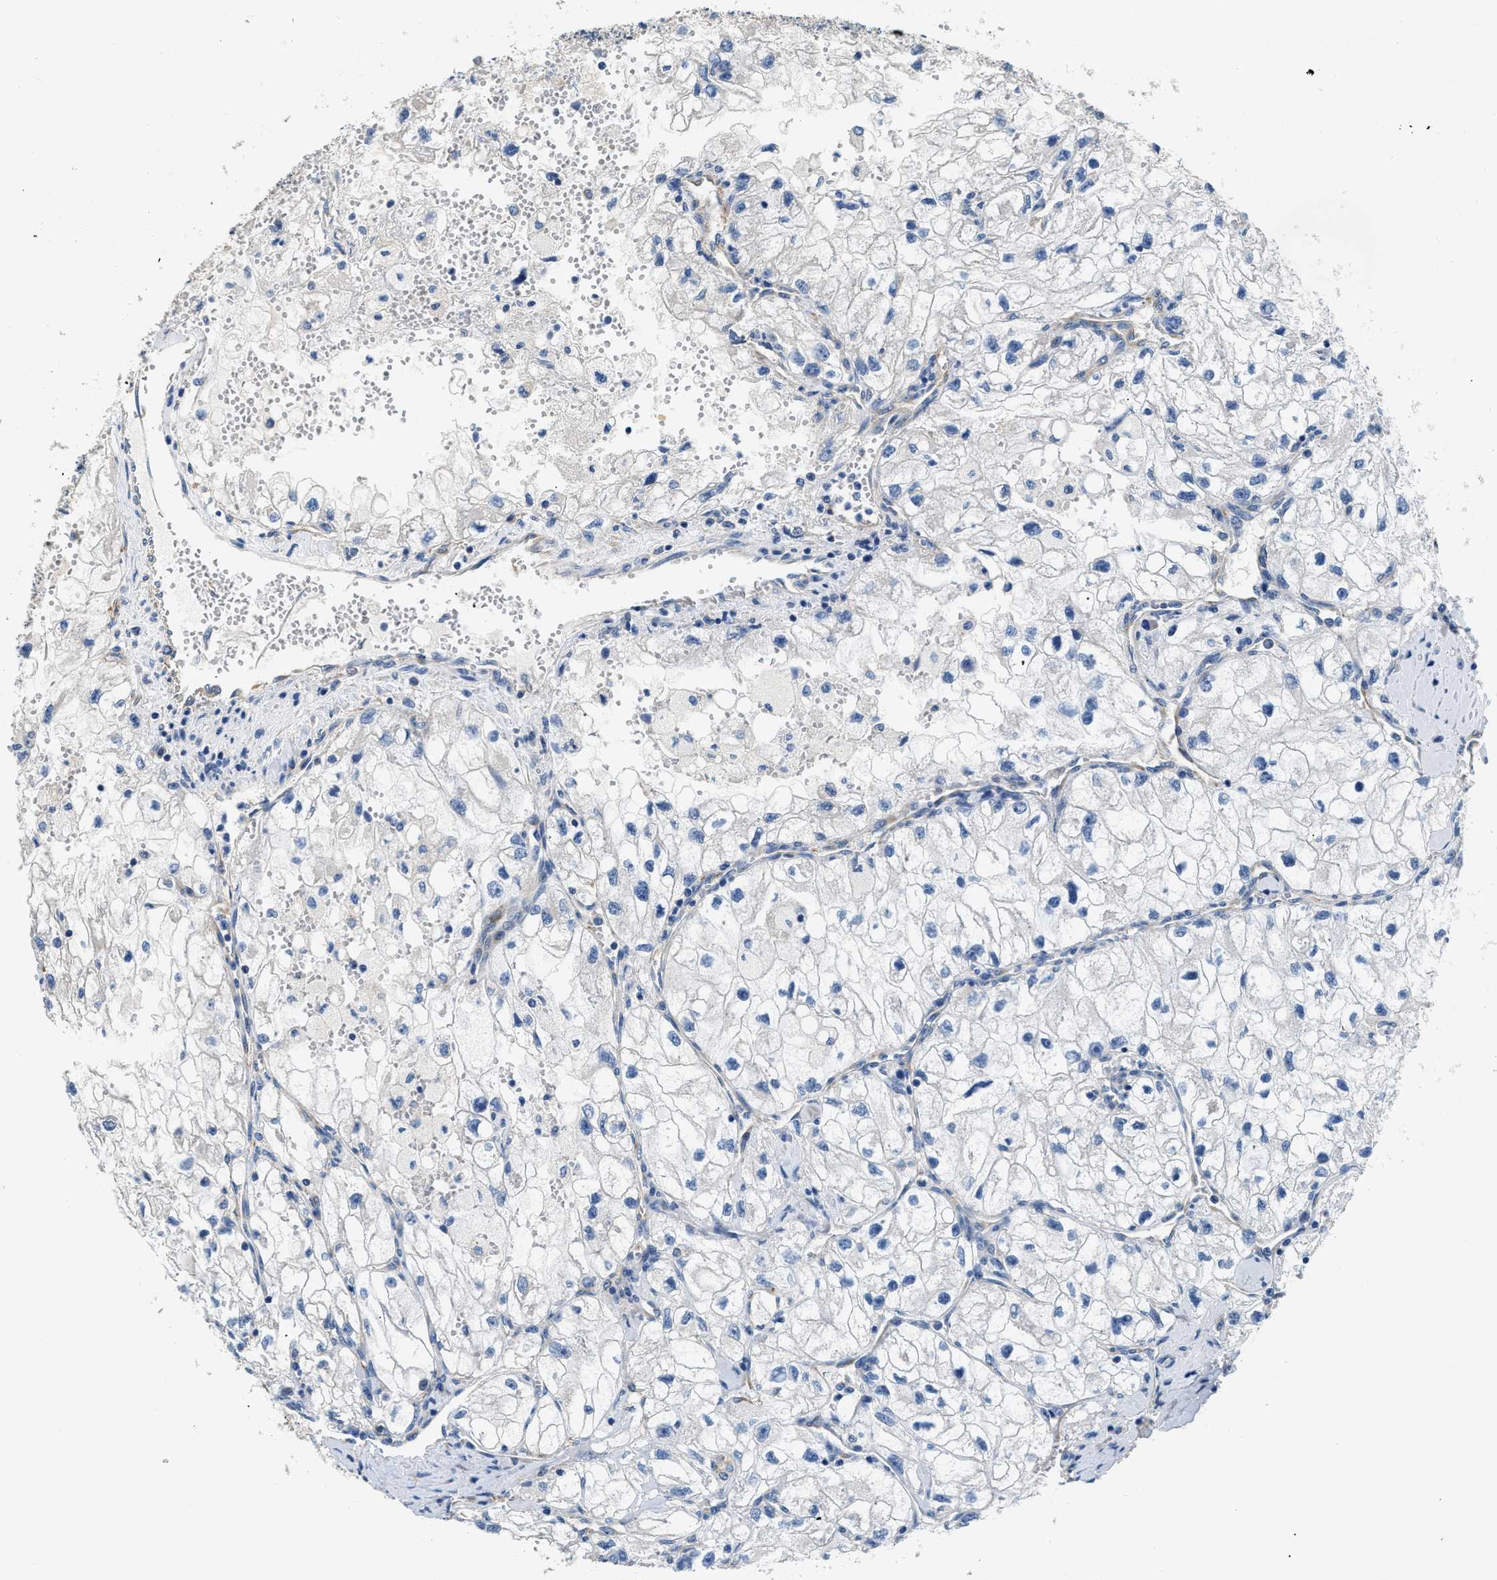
{"staining": {"intensity": "negative", "quantity": "none", "location": "none"}, "tissue": "renal cancer", "cell_type": "Tumor cells", "image_type": "cancer", "snomed": [{"axis": "morphology", "description": "Adenocarcinoma, NOS"}, {"axis": "topography", "description": "Kidney"}], "caption": "An immunohistochemistry photomicrograph of adenocarcinoma (renal) is shown. There is no staining in tumor cells of adenocarcinoma (renal). The staining is performed using DAB (3,3'-diaminobenzidine) brown chromogen with nuclei counter-stained in using hematoxylin.", "gene": "CSDE1", "patient": {"sex": "female", "age": 70}}